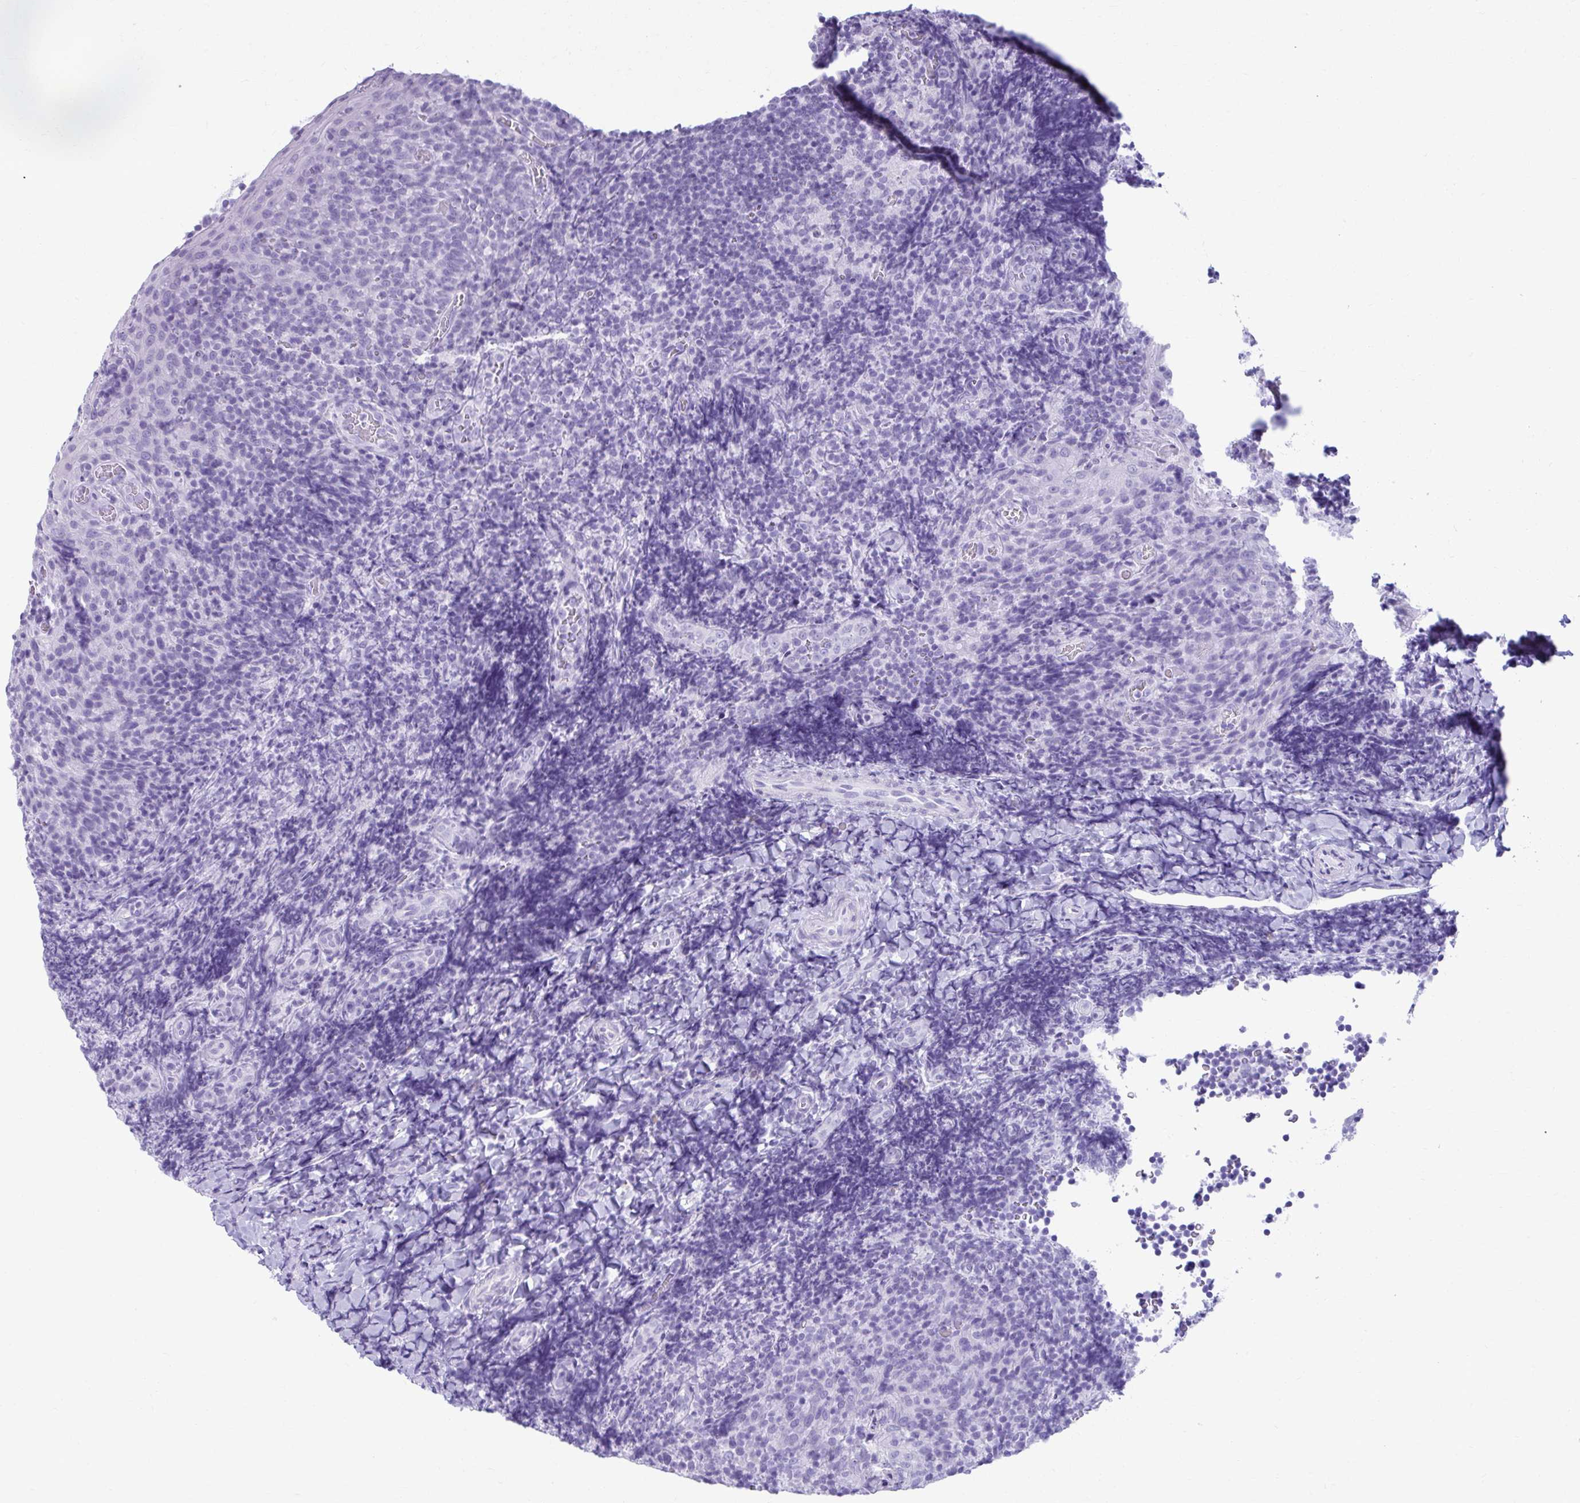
{"staining": {"intensity": "negative", "quantity": "none", "location": "none"}, "tissue": "tonsil", "cell_type": "Germinal center cells", "image_type": "normal", "snomed": [{"axis": "morphology", "description": "Normal tissue, NOS"}, {"axis": "topography", "description": "Tonsil"}], "caption": "The micrograph displays no staining of germinal center cells in unremarkable tonsil.", "gene": "ATP4B", "patient": {"sex": "male", "age": 17}}